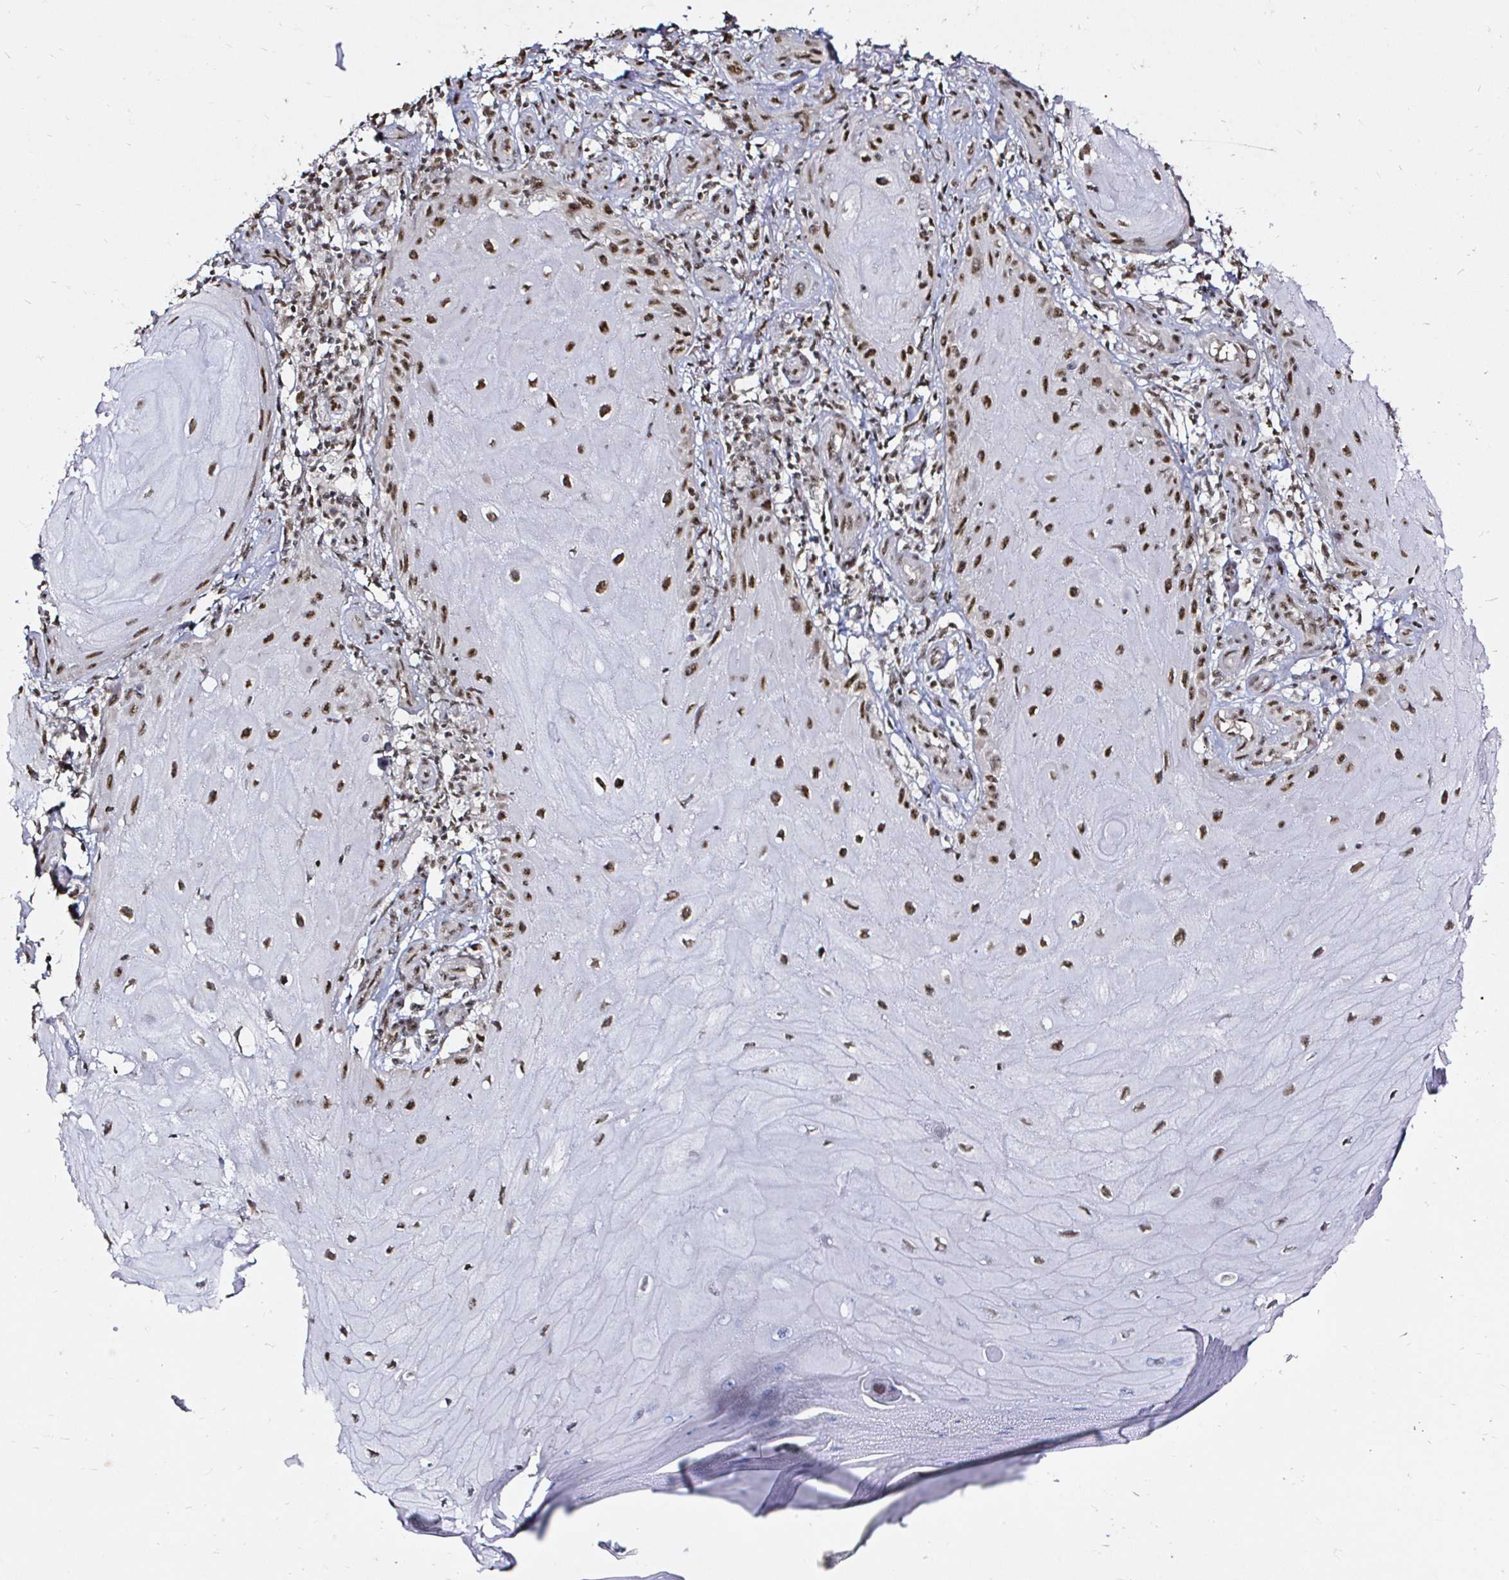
{"staining": {"intensity": "moderate", "quantity": ">75%", "location": "nuclear"}, "tissue": "skin cancer", "cell_type": "Tumor cells", "image_type": "cancer", "snomed": [{"axis": "morphology", "description": "Squamous cell carcinoma, NOS"}, {"axis": "topography", "description": "Skin"}], "caption": "Protein positivity by IHC displays moderate nuclear staining in about >75% of tumor cells in squamous cell carcinoma (skin).", "gene": "SNRPC", "patient": {"sex": "female", "age": 77}}